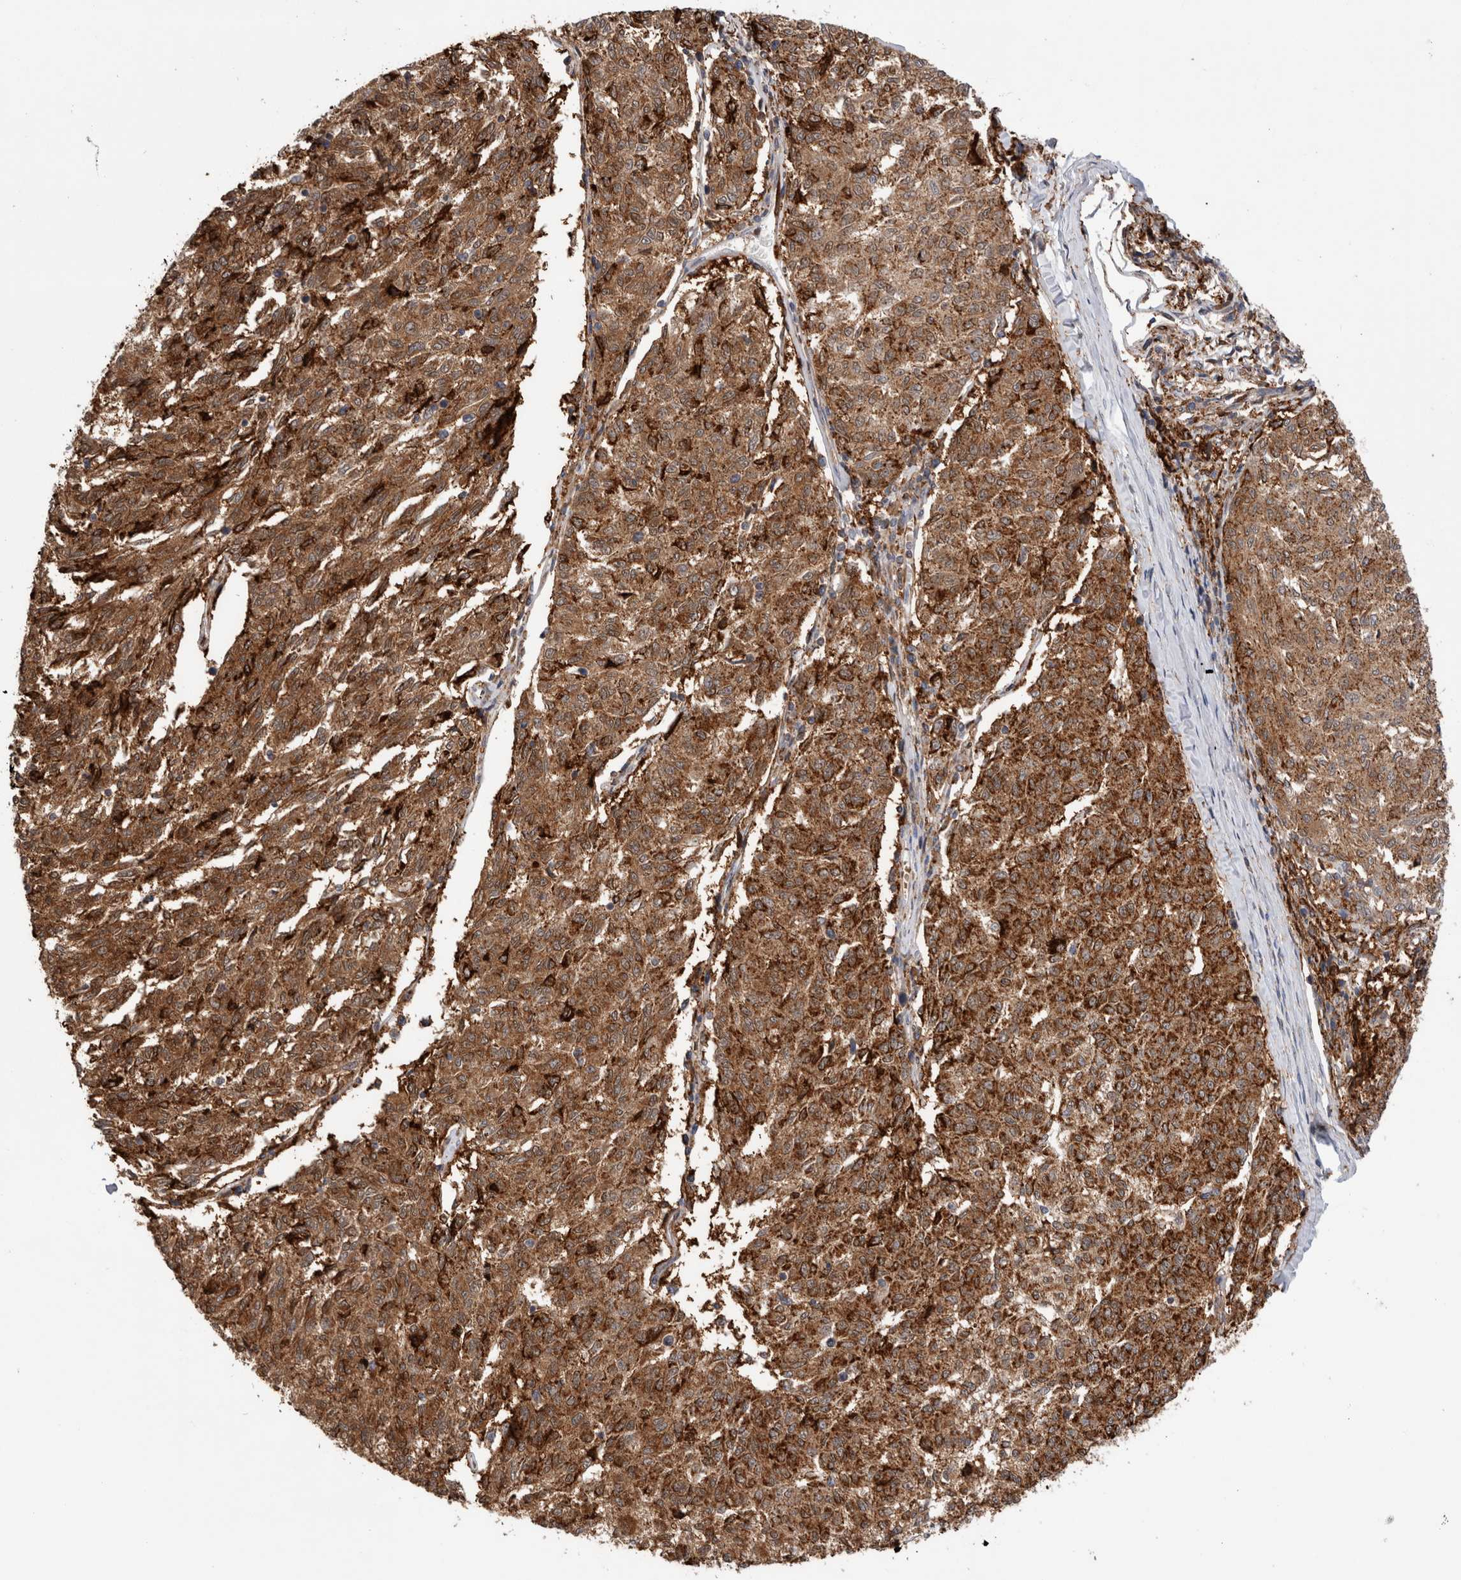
{"staining": {"intensity": "moderate", "quantity": ">75%", "location": "cytoplasmic/membranous"}, "tissue": "melanoma", "cell_type": "Tumor cells", "image_type": "cancer", "snomed": [{"axis": "morphology", "description": "Malignant melanoma, NOS"}, {"axis": "topography", "description": "Skin"}], "caption": "Brown immunohistochemical staining in human melanoma displays moderate cytoplasmic/membranous expression in about >75% of tumor cells. The protein of interest is stained brown, and the nuclei are stained in blue (DAB (3,3'-diaminobenzidine) IHC with brightfield microscopy, high magnification).", "gene": "CCDC88B", "patient": {"sex": "female", "age": 72}}